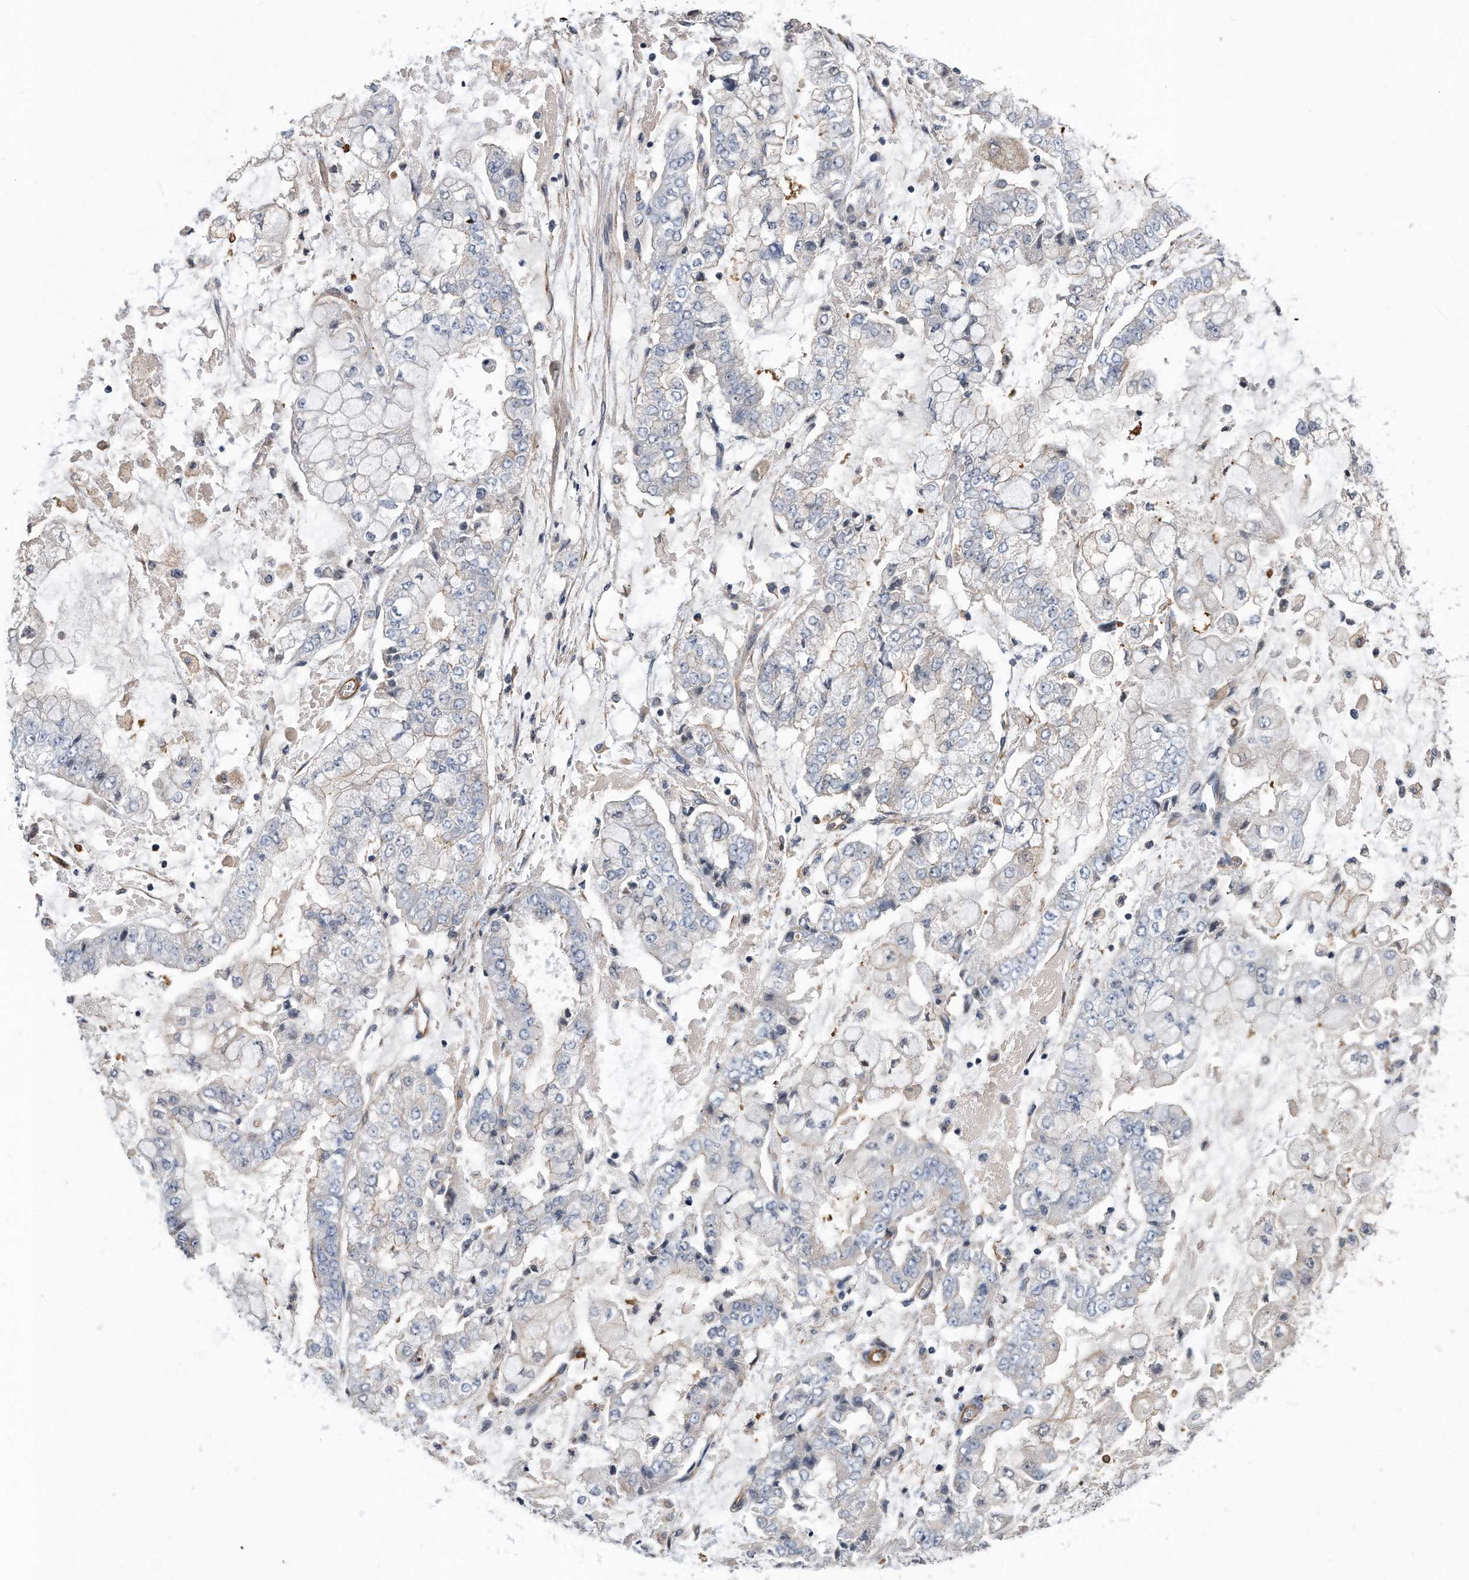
{"staining": {"intensity": "negative", "quantity": "none", "location": "none"}, "tissue": "stomach cancer", "cell_type": "Tumor cells", "image_type": "cancer", "snomed": [{"axis": "morphology", "description": "Adenocarcinoma, NOS"}, {"axis": "topography", "description": "Stomach"}], "caption": "Micrograph shows no protein positivity in tumor cells of stomach adenocarcinoma tissue. (DAB immunohistochemistry (IHC) visualized using brightfield microscopy, high magnification).", "gene": "GPC1", "patient": {"sex": "male", "age": 76}}